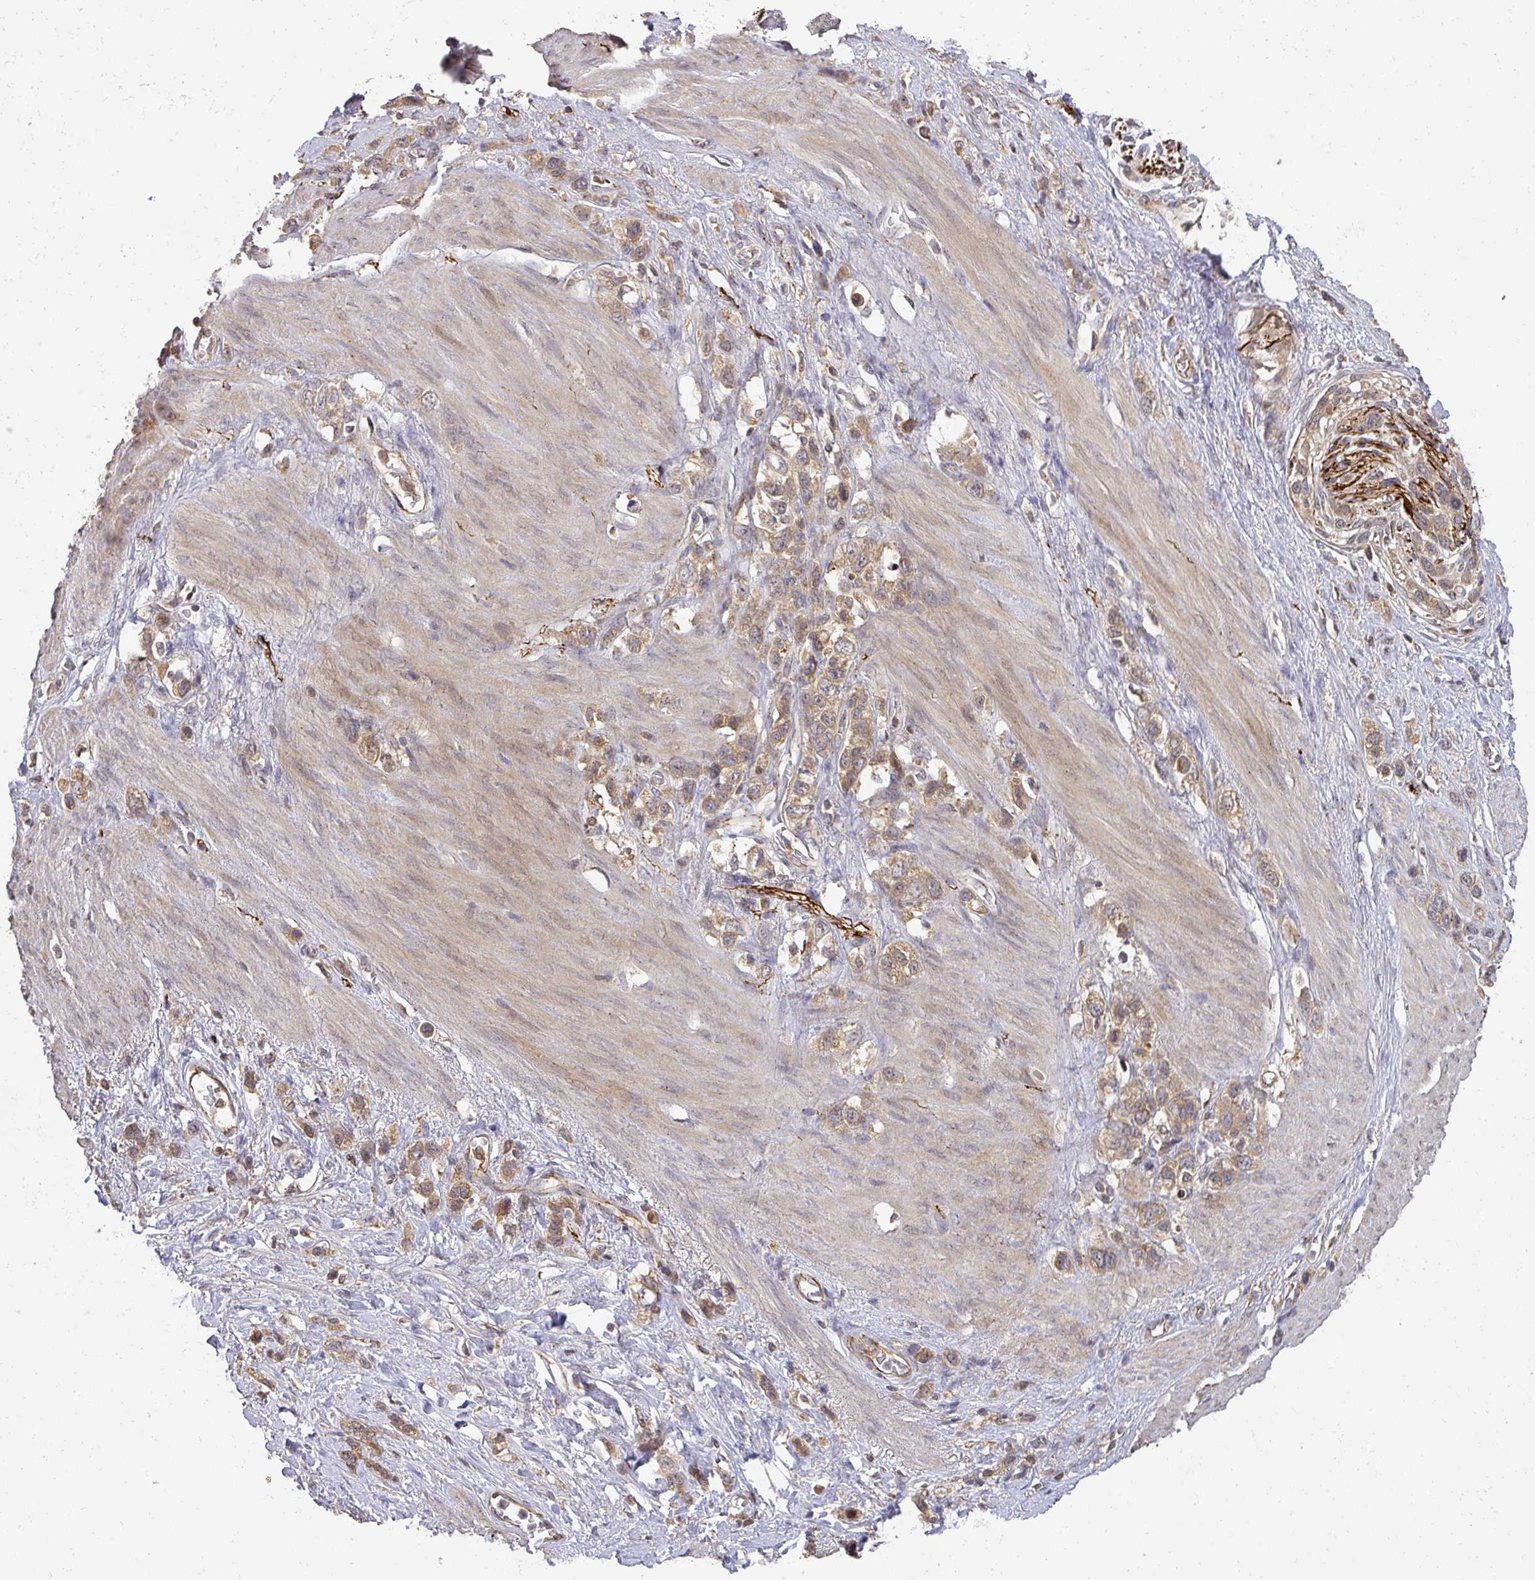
{"staining": {"intensity": "moderate", "quantity": ">75%", "location": "cytoplasmic/membranous"}, "tissue": "stomach cancer", "cell_type": "Tumor cells", "image_type": "cancer", "snomed": [{"axis": "morphology", "description": "Adenocarcinoma, NOS"}, {"axis": "topography", "description": "Stomach"}], "caption": "Immunohistochemistry (IHC) of human stomach cancer reveals medium levels of moderate cytoplasmic/membranous positivity in approximately >75% of tumor cells. (IHC, brightfield microscopy, high magnification).", "gene": "CCDC121", "patient": {"sex": "female", "age": 65}}